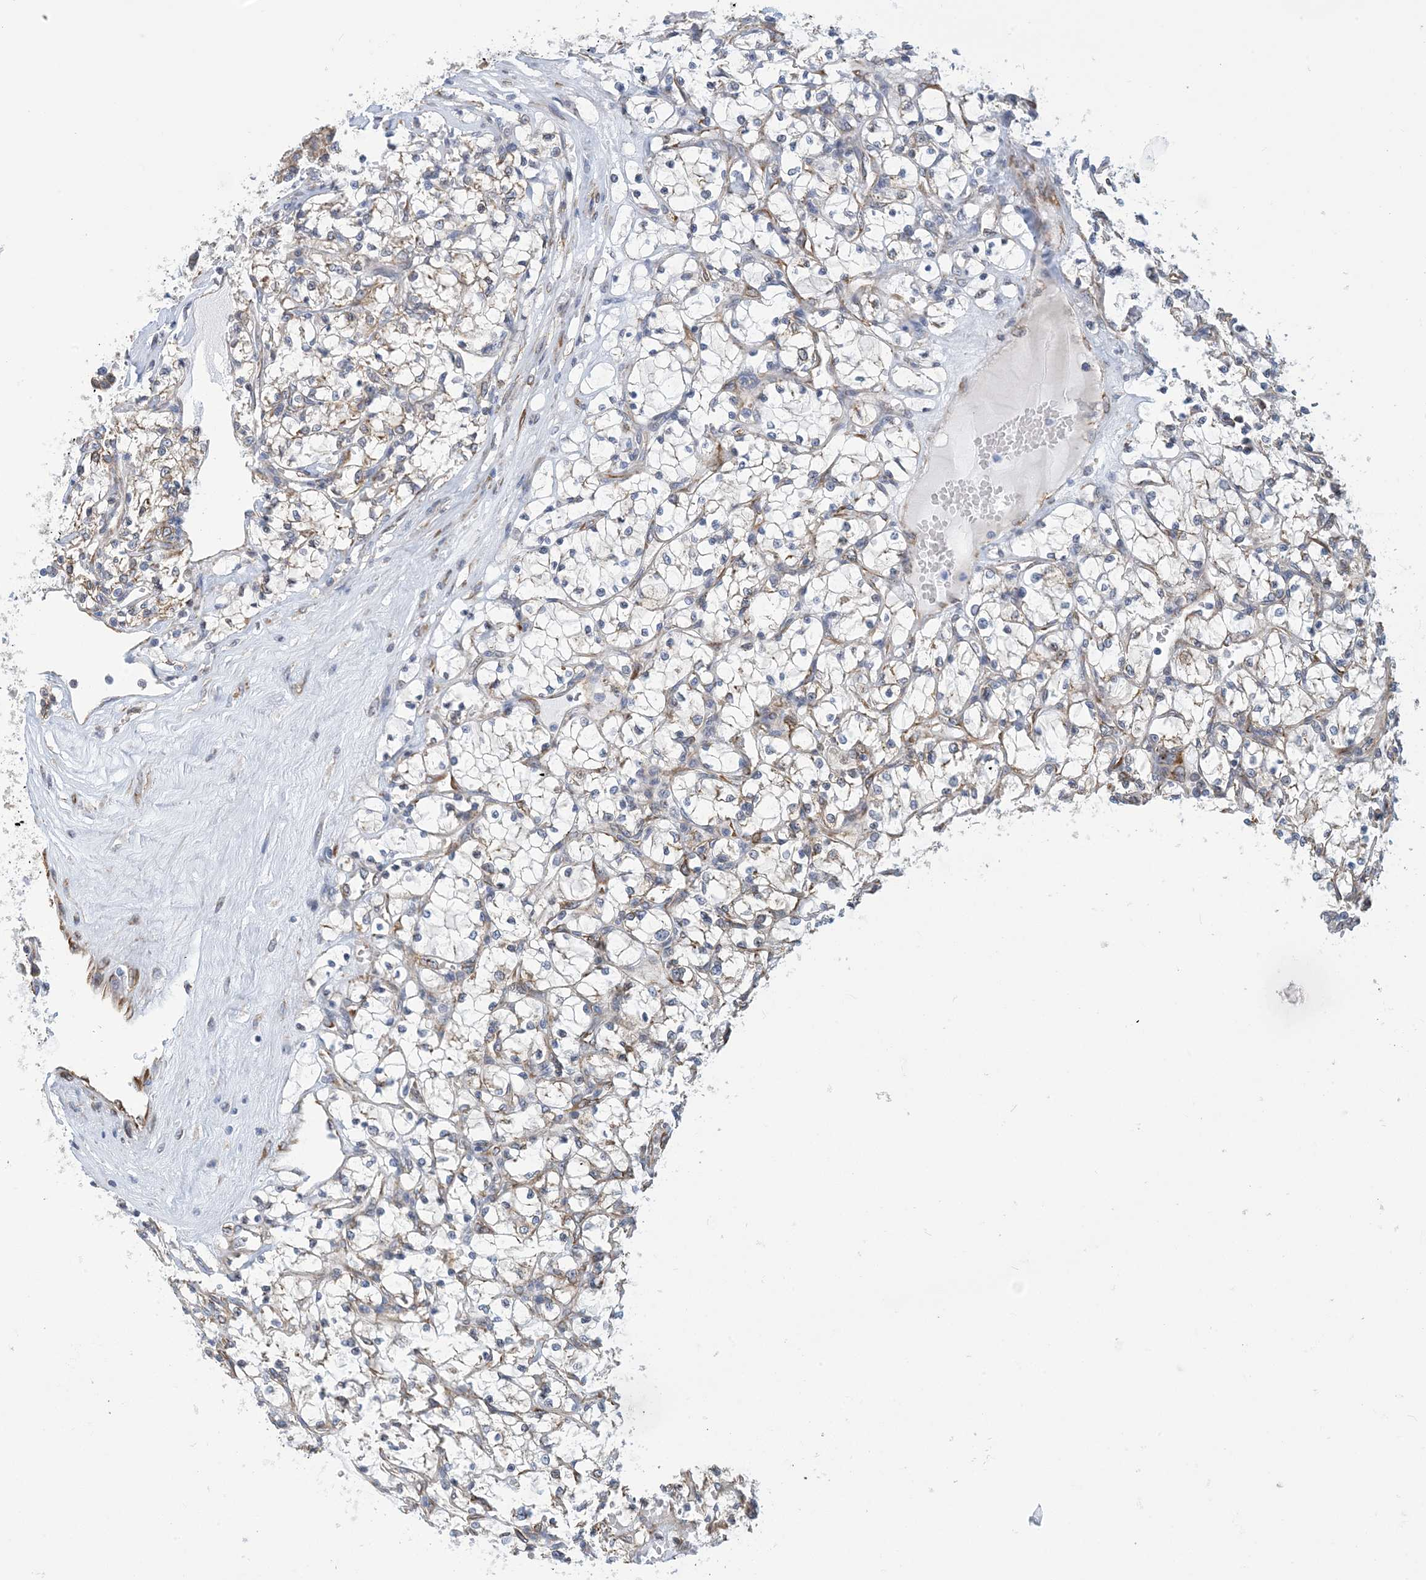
{"staining": {"intensity": "weak", "quantity": "25%-75%", "location": "cytoplasmic/membranous"}, "tissue": "renal cancer", "cell_type": "Tumor cells", "image_type": "cancer", "snomed": [{"axis": "morphology", "description": "Adenocarcinoma, NOS"}, {"axis": "topography", "description": "Kidney"}], "caption": "Immunohistochemical staining of human renal cancer shows low levels of weak cytoplasmic/membranous protein positivity in approximately 25%-75% of tumor cells. Nuclei are stained in blue.", "gene": "CCDC14", "patient": {"sex": "female", "age": 69}}